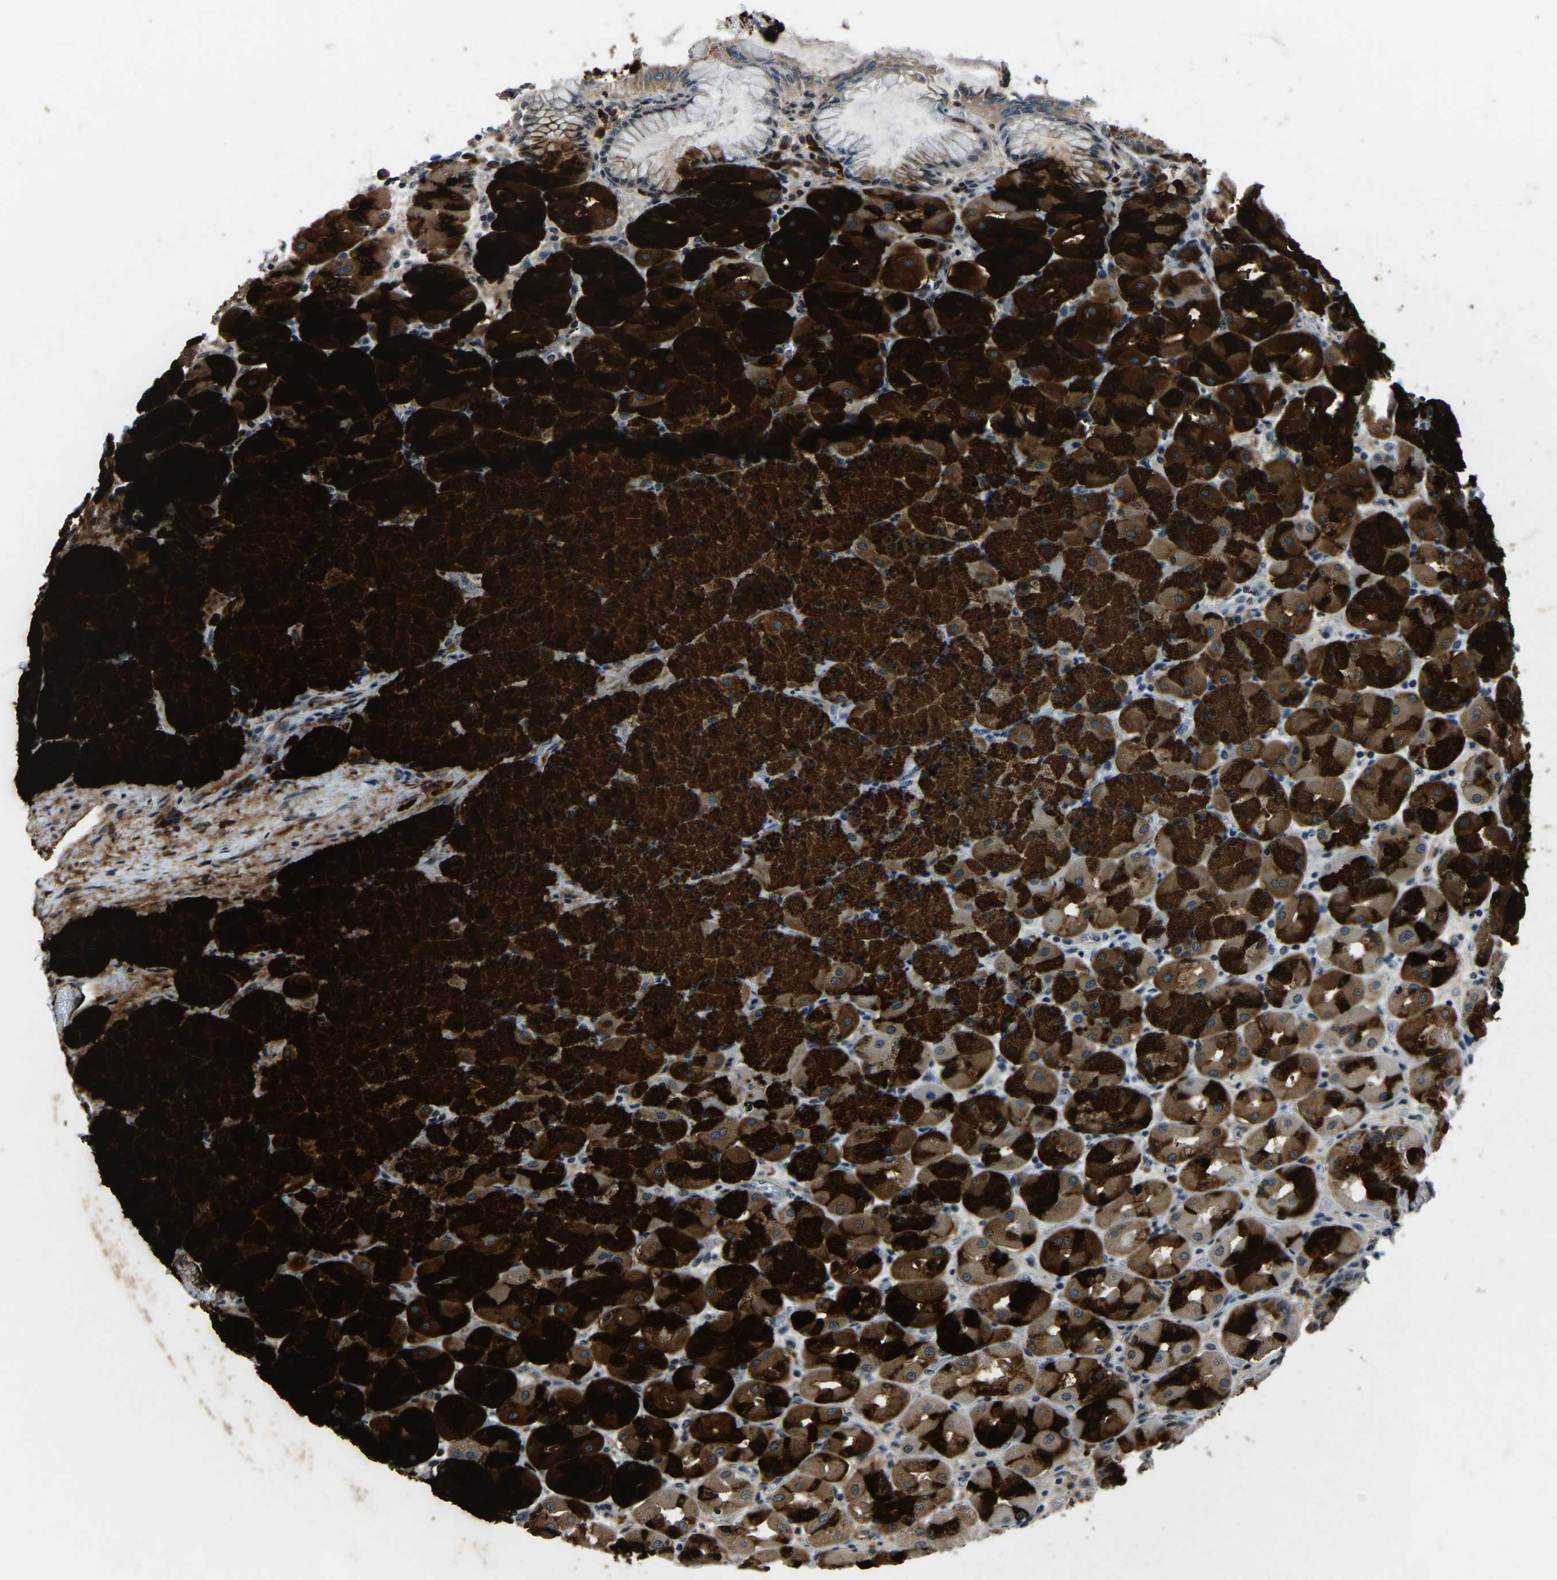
{"staining": {"intensity": "strong", "quantity": ">75%", "location": "cytoplasmic/membranous"}, "tissue": "stomach", "cell_type": "Glandular cells", "image_type": "normal", "snomed": [{"axis": "morphology", "description": "Normal tissue, NOS"}, {"axis": "topography", "description": "Stomach, upper"}], "caption": "DAB (3,3'-diaminobenzidine) immunohistochemical staining of normal stomach displays strong cytoplasmic/membranous protein positivity in about >75% of glandular cells.", "gene": "ING2", "patient": {"sex": "female", "age": 56}}